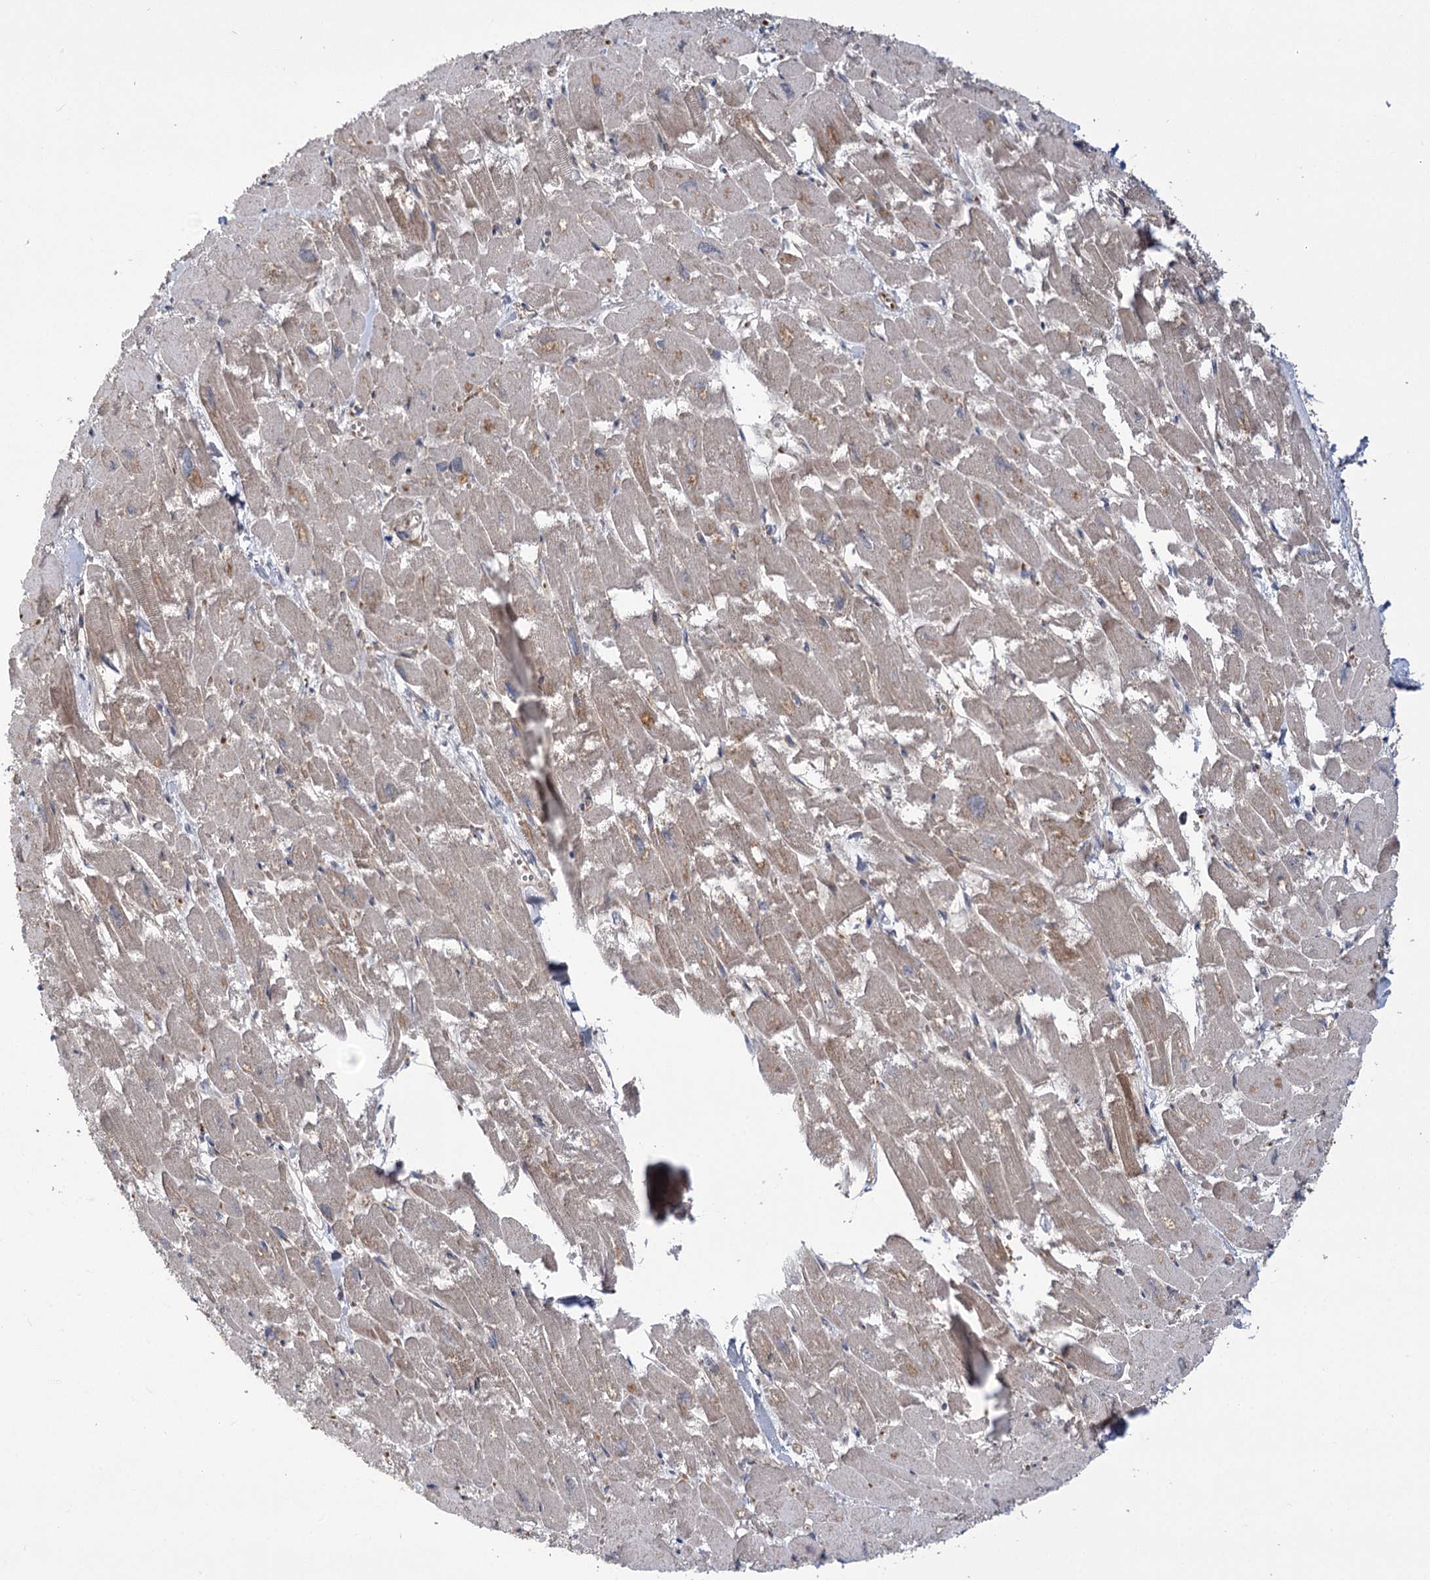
{"staining": {"intensity": "weak", "quantity": "25%-75%", "location": "cytoplasmic/membranous"}, "tissue": "heart muscle", "cell_type": "Cardiomyocytes", "image_type": "normal", "snomed": [{"axis": "morphology", "description": "Normal tissue, NOS"}, {"axis": "topography", "description": "Heart"}], "caption": "Approximately 25%-75% of cardiomyocytes in benign human heart muscle show weak cytoplasmic/membranous protein staining as visualized by brown immunohistochemical staining.", "gene": "TRUB1", "patient": {"sex": "male", "age": 54}}